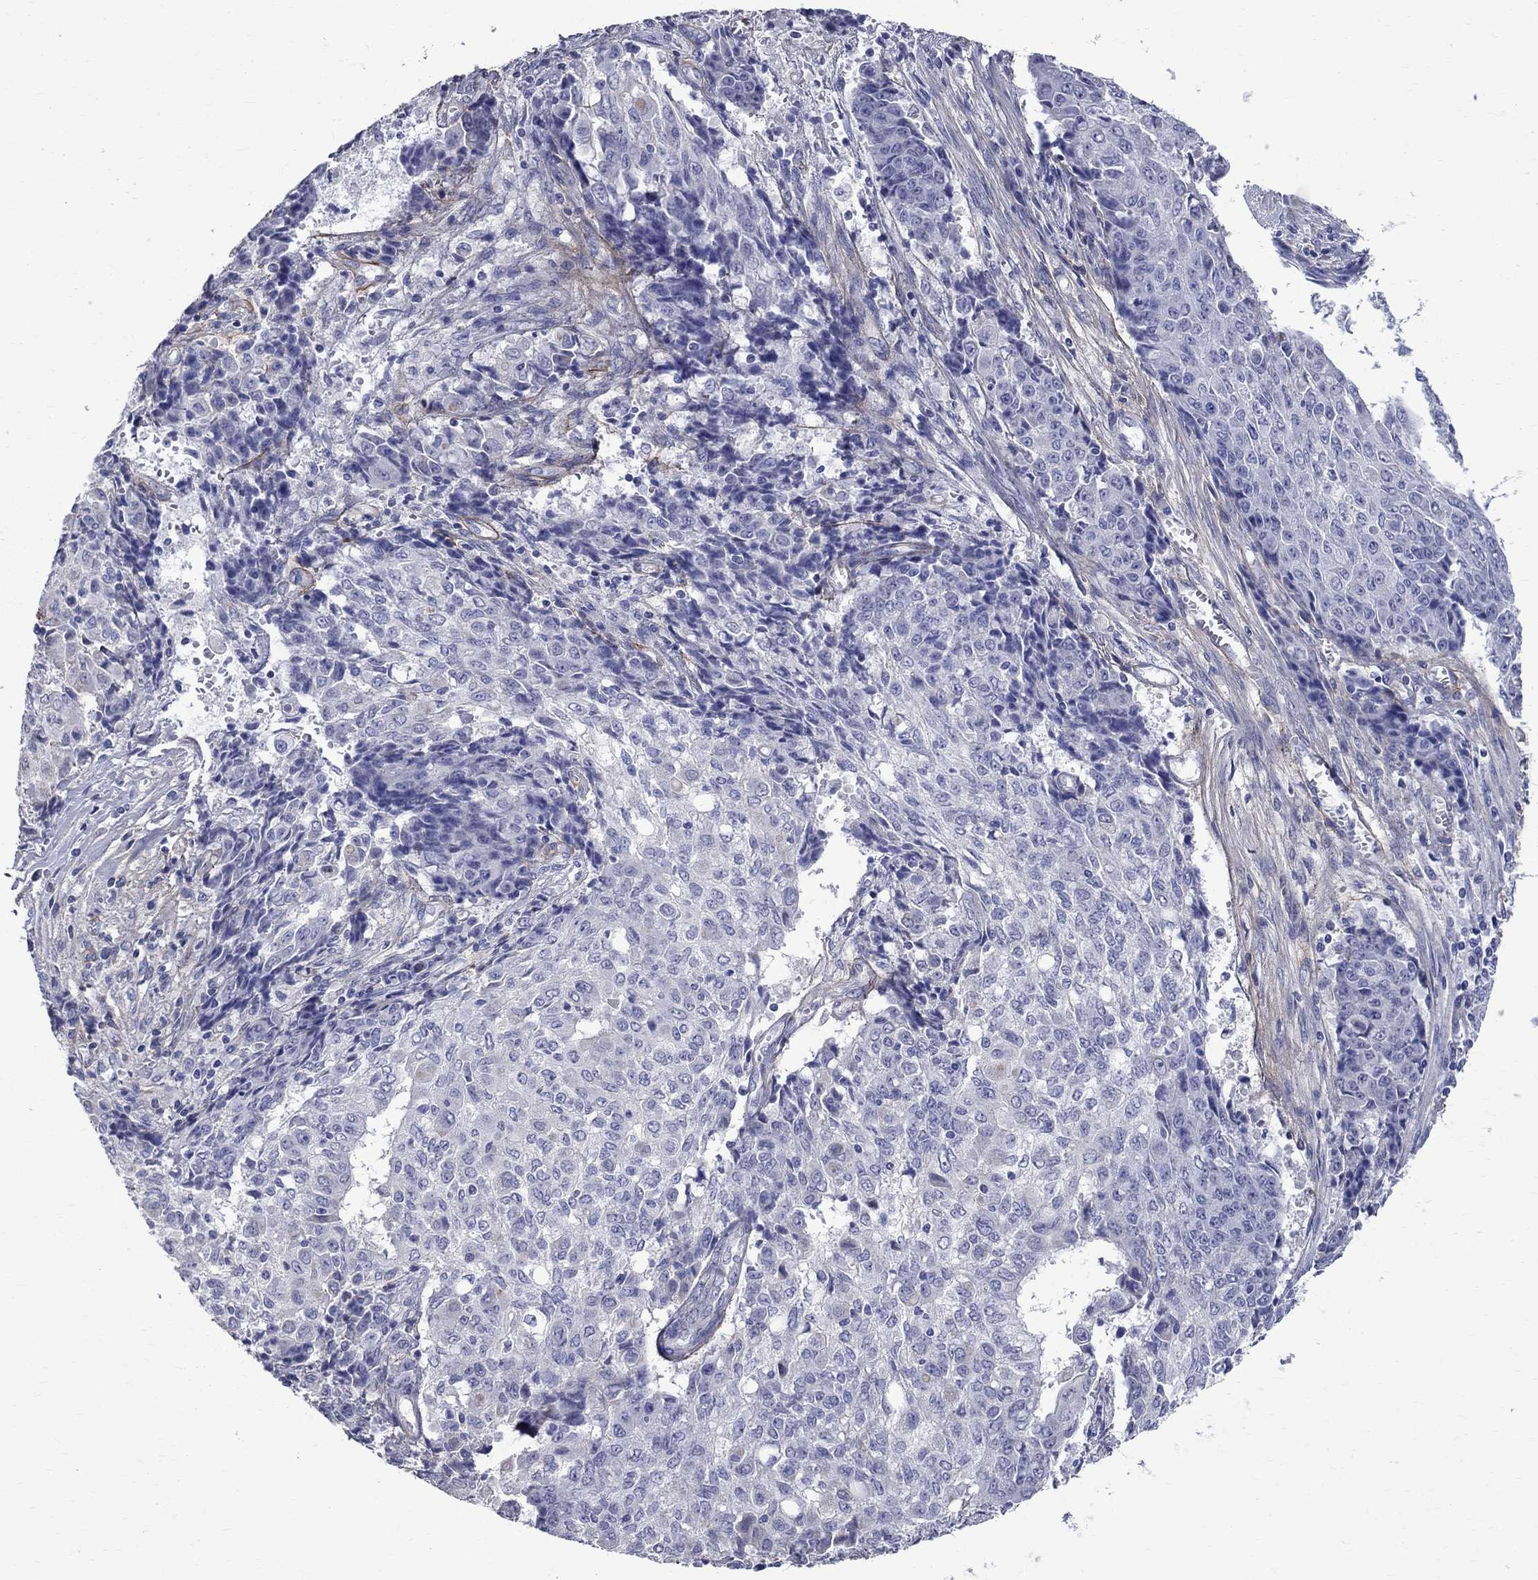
{"staining": {"intensity": "negative", "quantity": "none", "location": "none"}, "tissue": "ovarian cancer", "cell_type": "Tumor cells", "image_type": "cancer", "snomed": [{"axis": "morphology", "description": "Carcinoma, endometroid"}, {"axis": "topography", "description": "Ovary"}], "caption": "The immunohistochemistry (IHC) image has no significant staining in tumor cells of endometroid carcinoma (ovarian) tissue.", "gene": "ANXA10", "patient": {"sex": "female", "age": 42}}